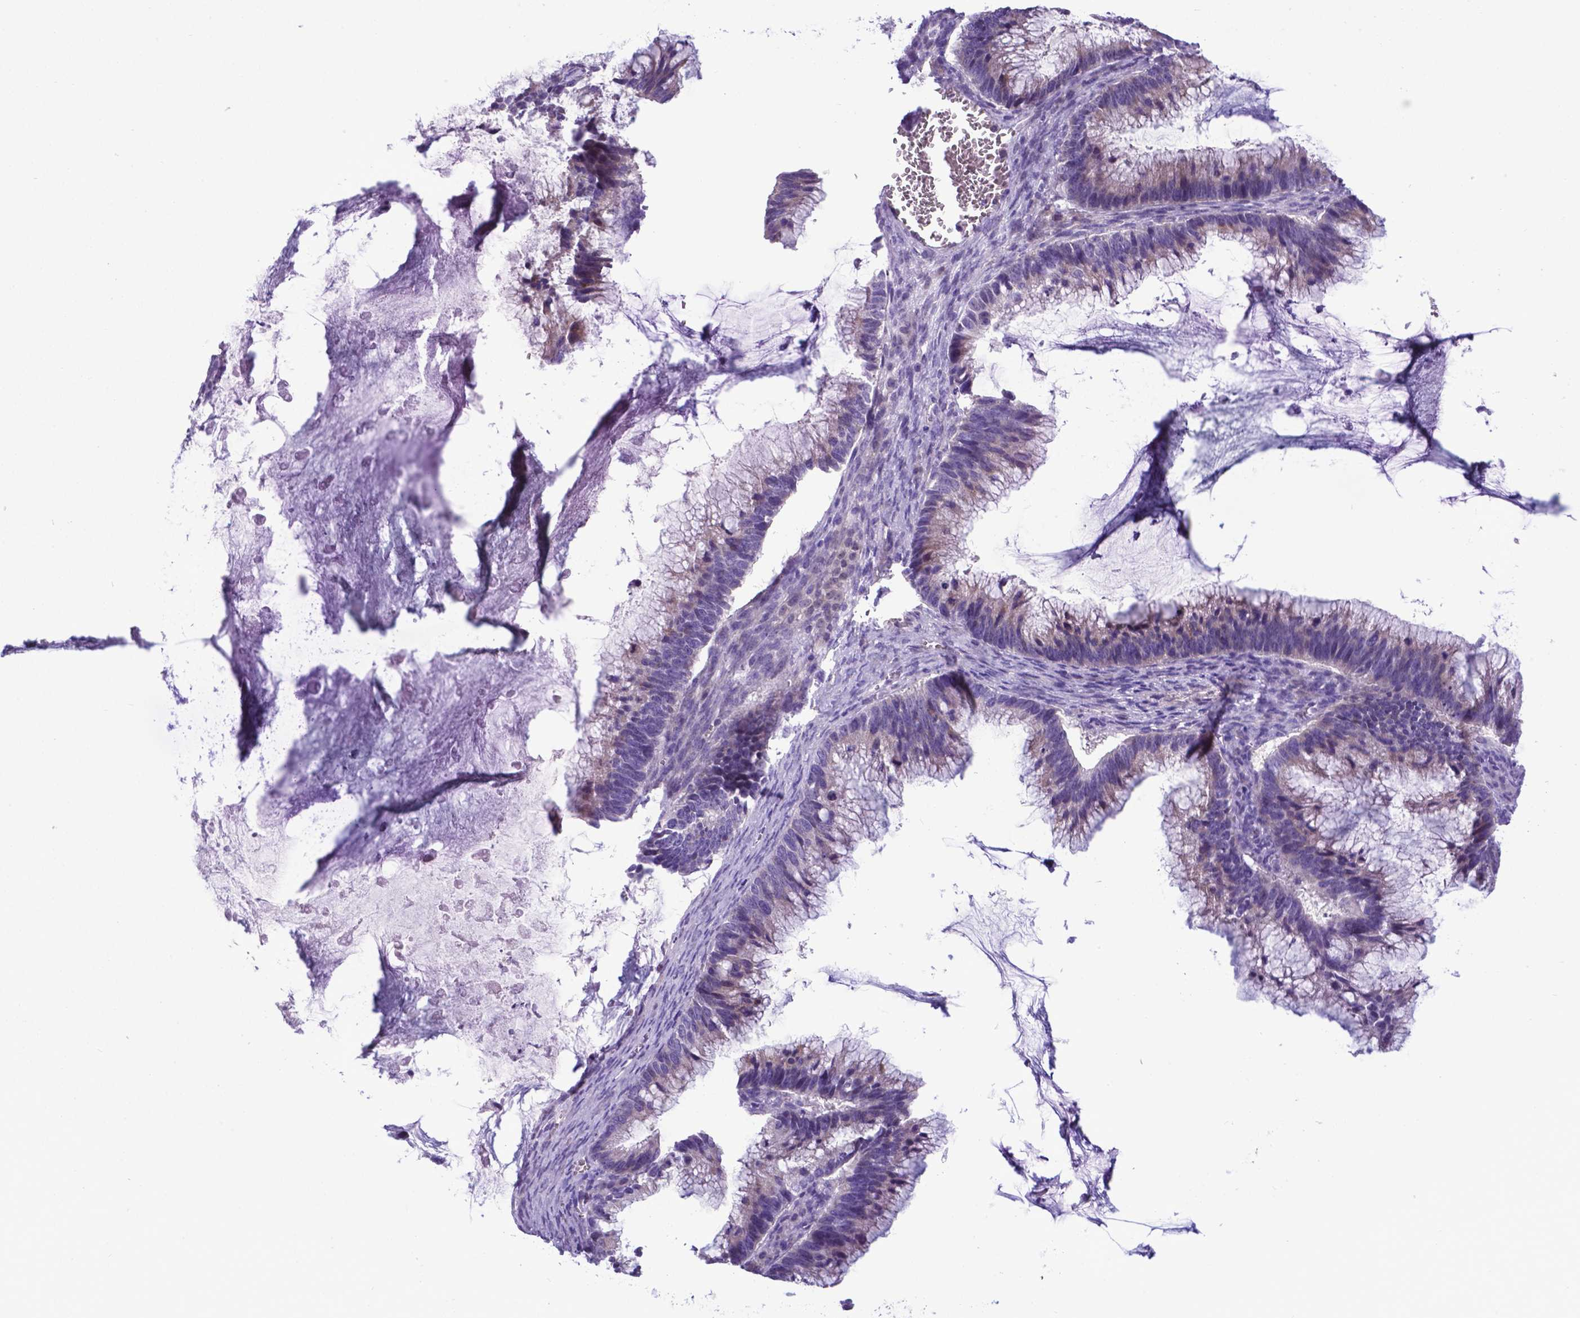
{"staining": {"intensity": "negative", "quantity": "none", "location": "none"}, "tissue": "ovarian cancer", "cell_type": "Tumor cells", "image_type": "cancer", "snomed": [{"axis": "morphology", "description": "Cystadenocarcinoma, mucinous, NOS"}, {"axis": "topography", "description": "Ovary"}], "caption": "Tumor cells show no significant positivity in mucinous cystadenocarcinoma (ovarian).", "gene": "ADRA2B", "patient": {"sex": "female", "age": 38}}